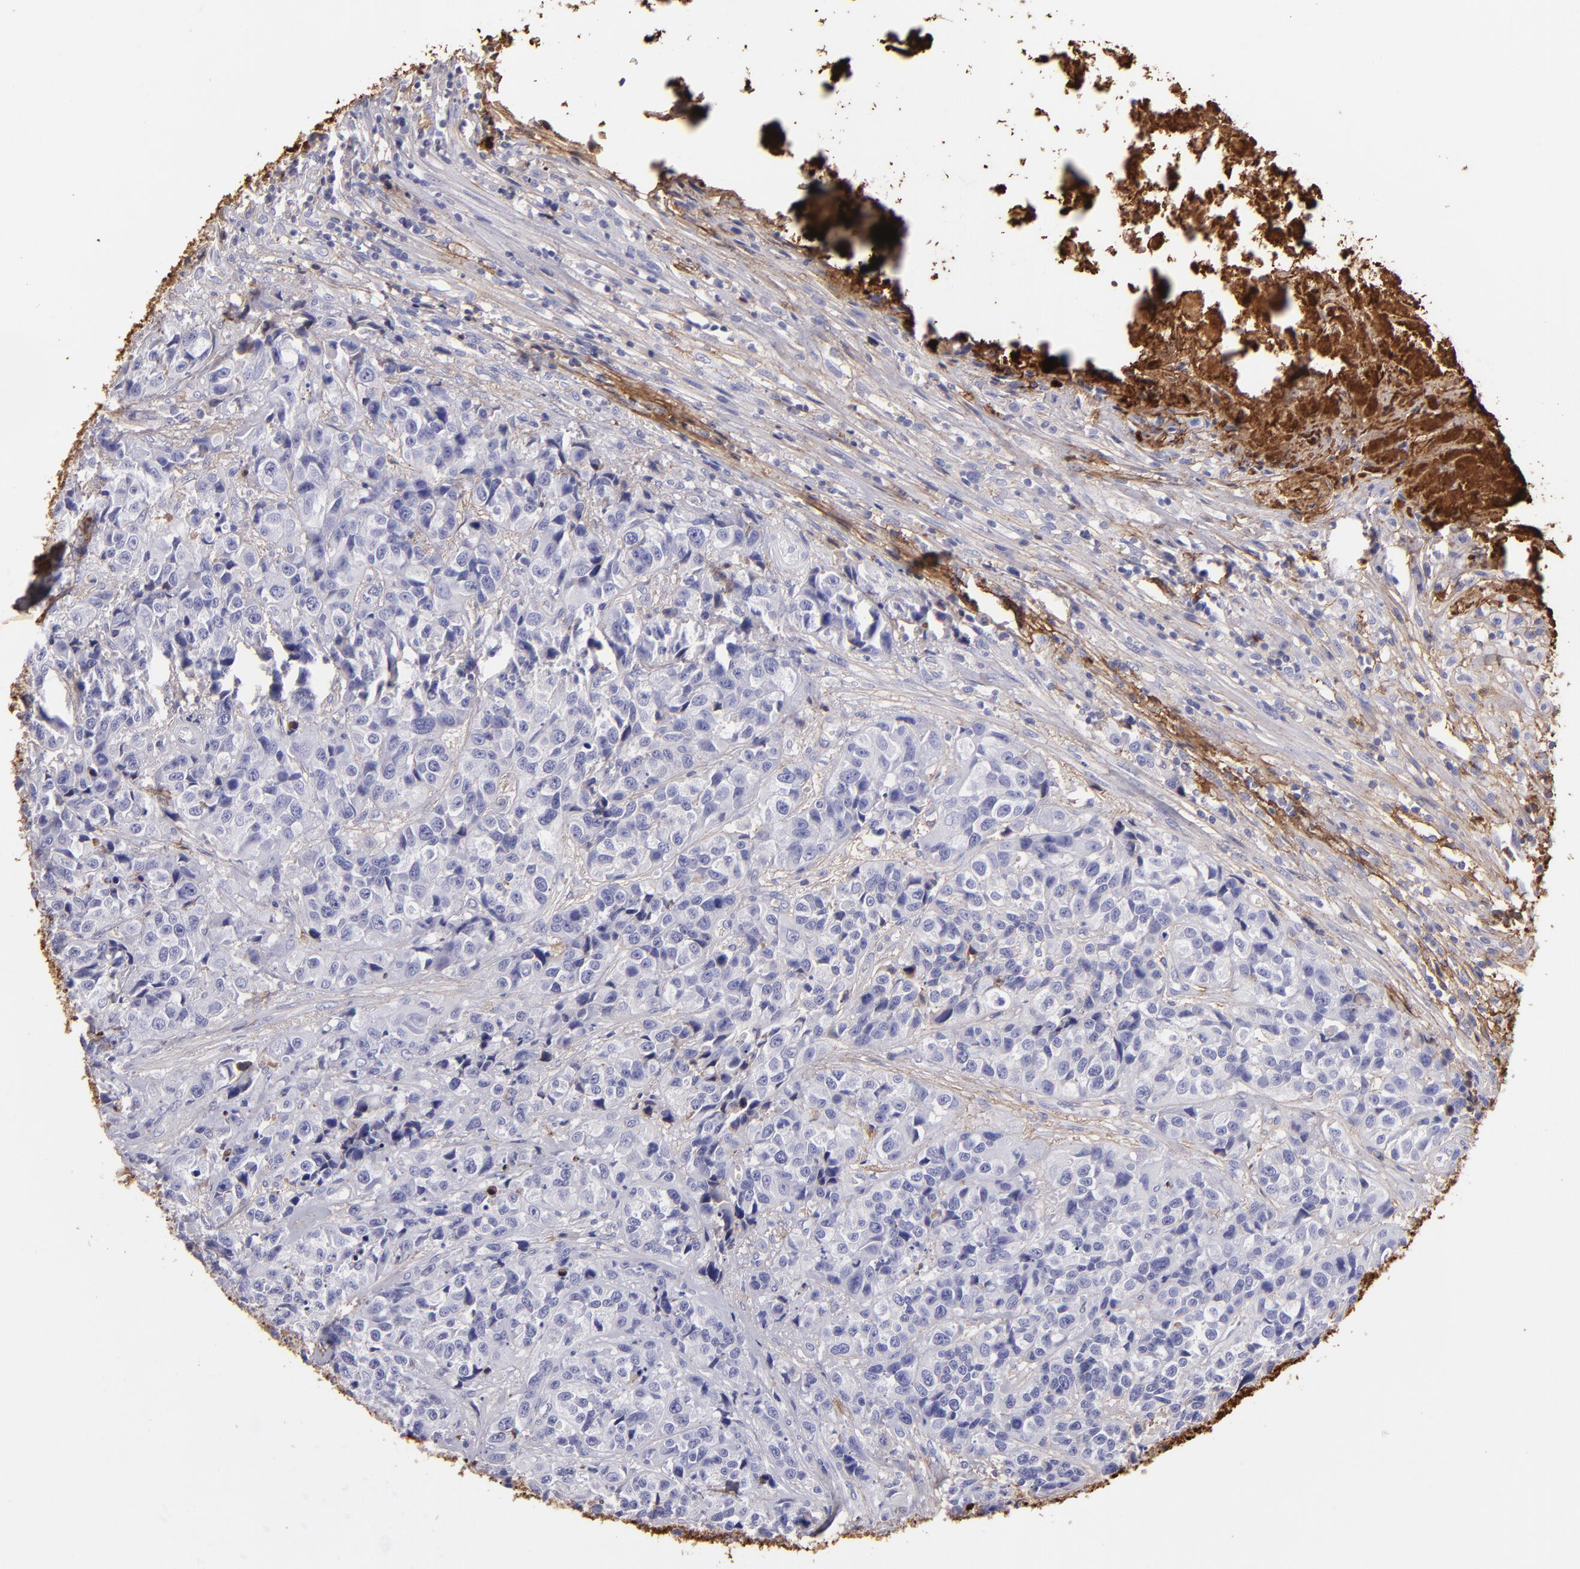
{"staining": {"intensity": "weak", "quantity": "<25%", "location": "cytoplasmic/membranous"}, "tissue": "urothelial cancer", "cell_type": "Tumor cells", "image_type": "cancer", "snomed": [{"axis": "morphology", "description": "Urothelial carcinoma, High grade"}, {"axis": "topography", "description": "Urinary bladder"}], "caption": "Immunohistochemistry (IHC) of human high-grade urothelial carcinoma shows no positivity in tumor cells.", "gene": "FGB", "patient": {"sex": "female", "age": 81}}